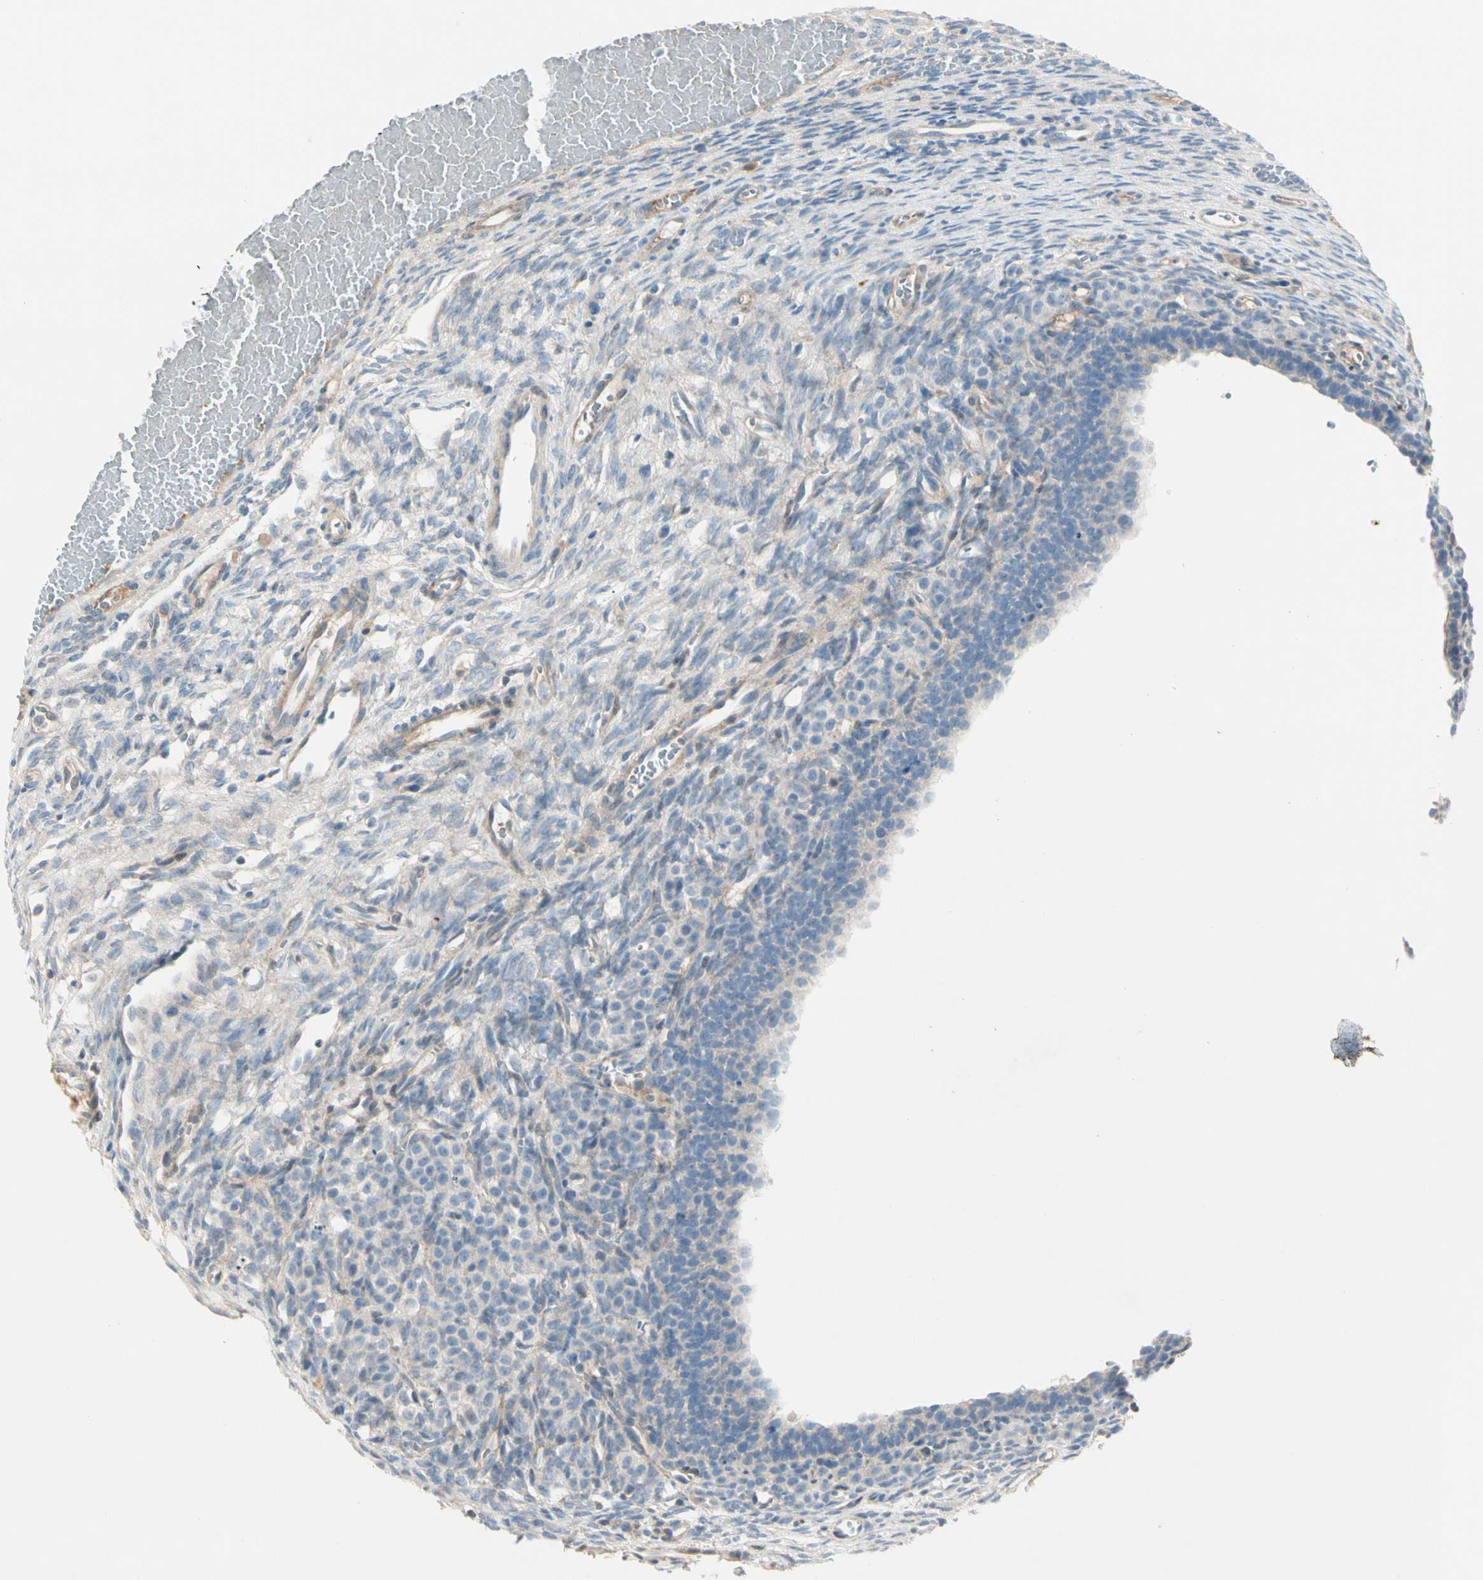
{"staining": {"intensity": "negative", "quantity": "none", "location": "none"}, "tissue": "ovary", "cell_type": "Follicle cells", "image_type": "normal", "snomed": [{"axis": "morphology", "description": "Normal tissue, NOS"}, {"axis": "topography", "description": "Ovary"}], "caption": "IHC of unremarkable human ovary exhibits no expression in follicle cells.", "gene": "SERPIND1", "patient": {"sex": "female", "age": 33}}